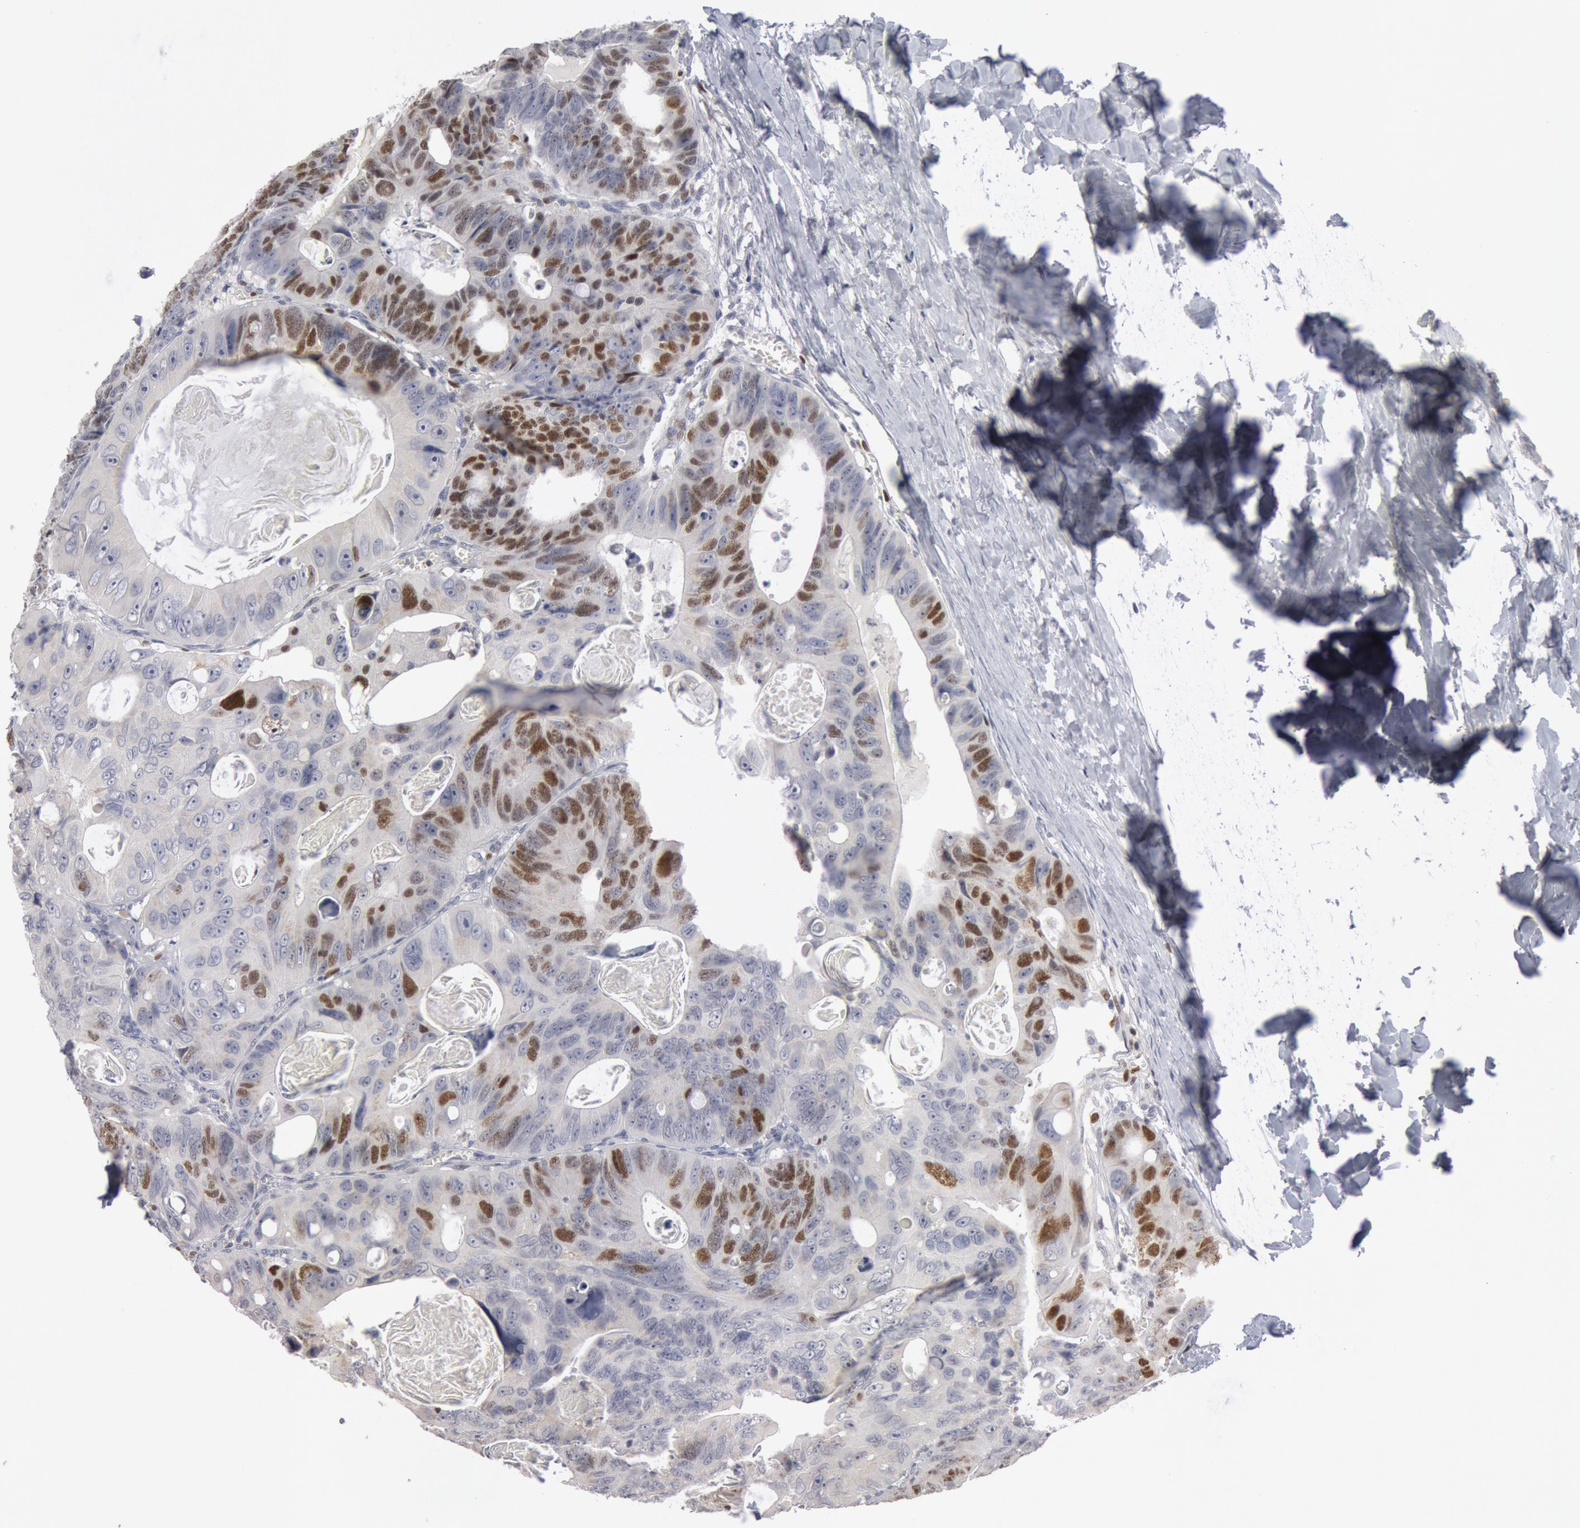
{"staining": {"intensity": "moderate", "quantity": "25%-75%", "location": "nuclear"}, "tissue": "colorectal cancer", "cell_type": "Tumor cells", "image_type": "cancer", "snomed": [{"axis": "morphology", "description": "Adenocarcinoma, NOS"}, {"axis": "topography", "description": "Colon"}], "caption": "Protein expression analysis of colorectal cancer reveals moderate nuclear positivity in approximately 25%-75% of tumor cells. The protein of interest is stained brown, and the nuclei are stained in blue (DAB IHC with brightfield microscopy, high magnification).", "gene": "WDHD1", "patient": {"sex": "female", "age": 55}}